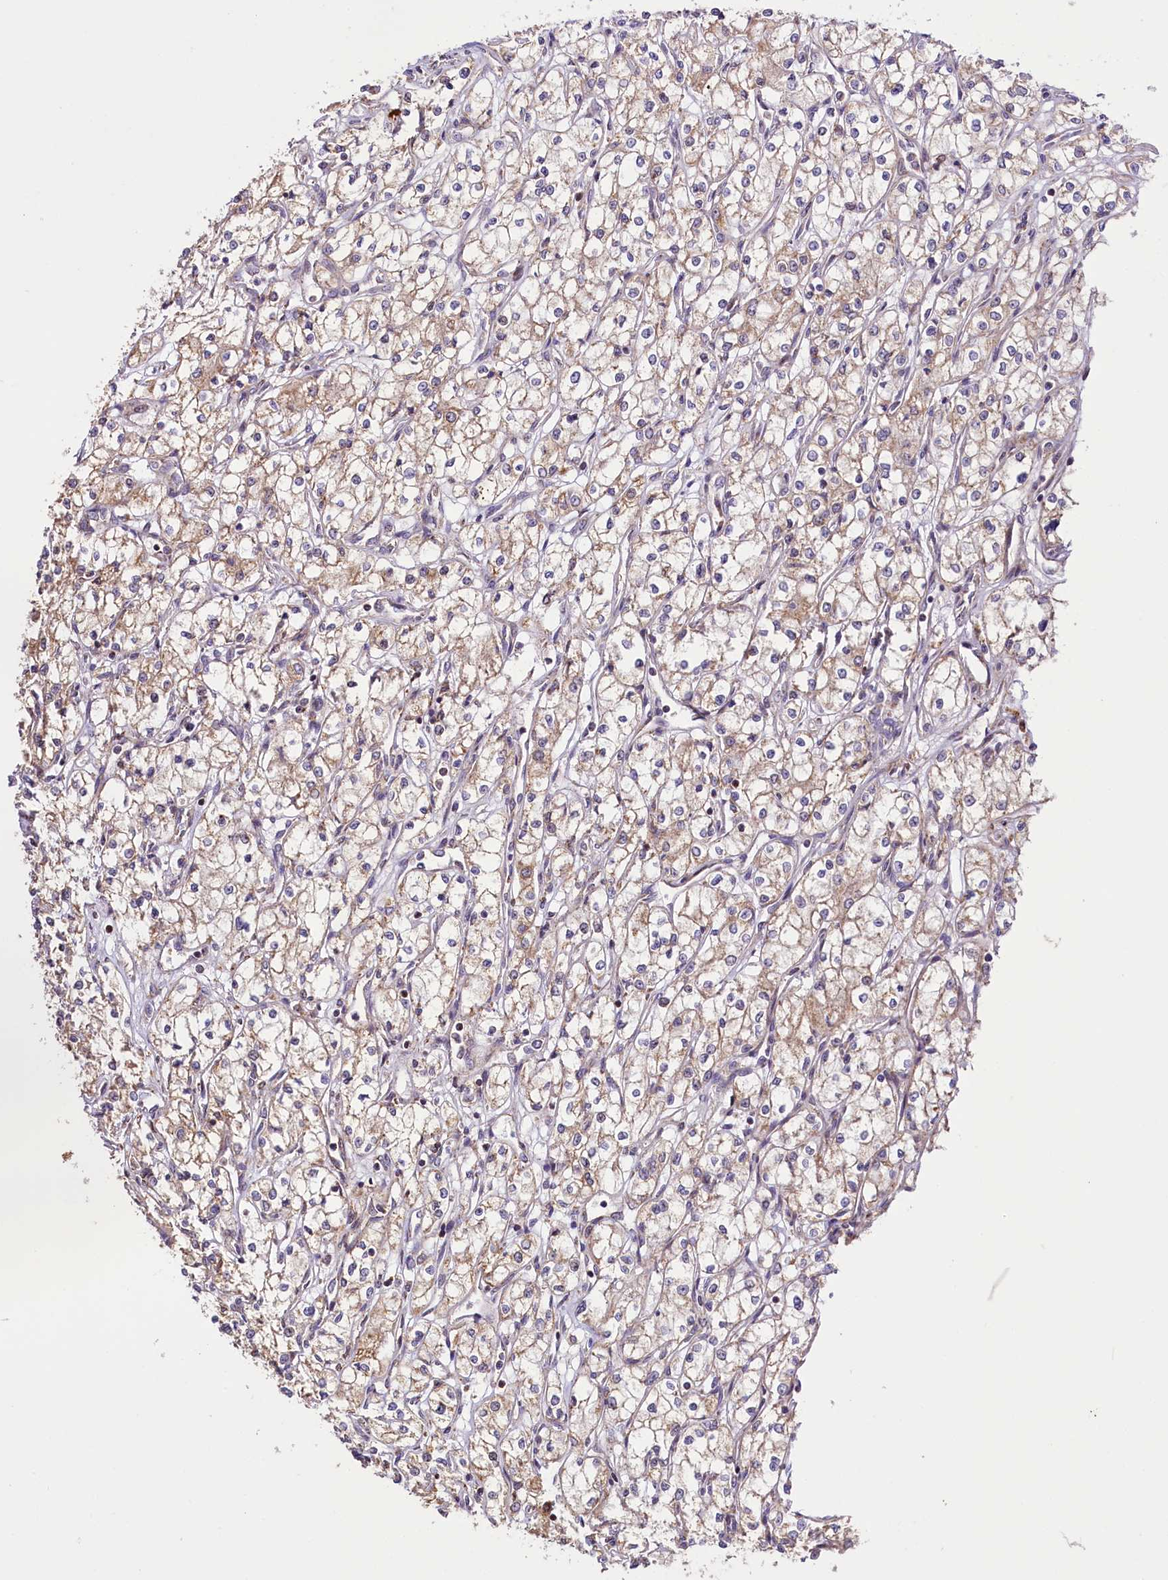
{"staining": {"intensity": "weak", "quantity": "25%-75%", "location": "cytoplasmic/membranous"}, "tissue": "renal cancer", "cell_type": "Tumor cells", "image_type": "cancer", "snomed": [{"axis": "morphology", "description": "Adenocarcinoma, NOS"}, {"axis": "topography", "description": "Kidney"}], "caption": "Renal adenocarcinoma stained for a protein (brown) demonstrates weak cytoplasmic/membranous positive staining in about 25%-75% of tumor cells.", "gene": "ST7", "patient": {"sex": "male", "age": 59}}